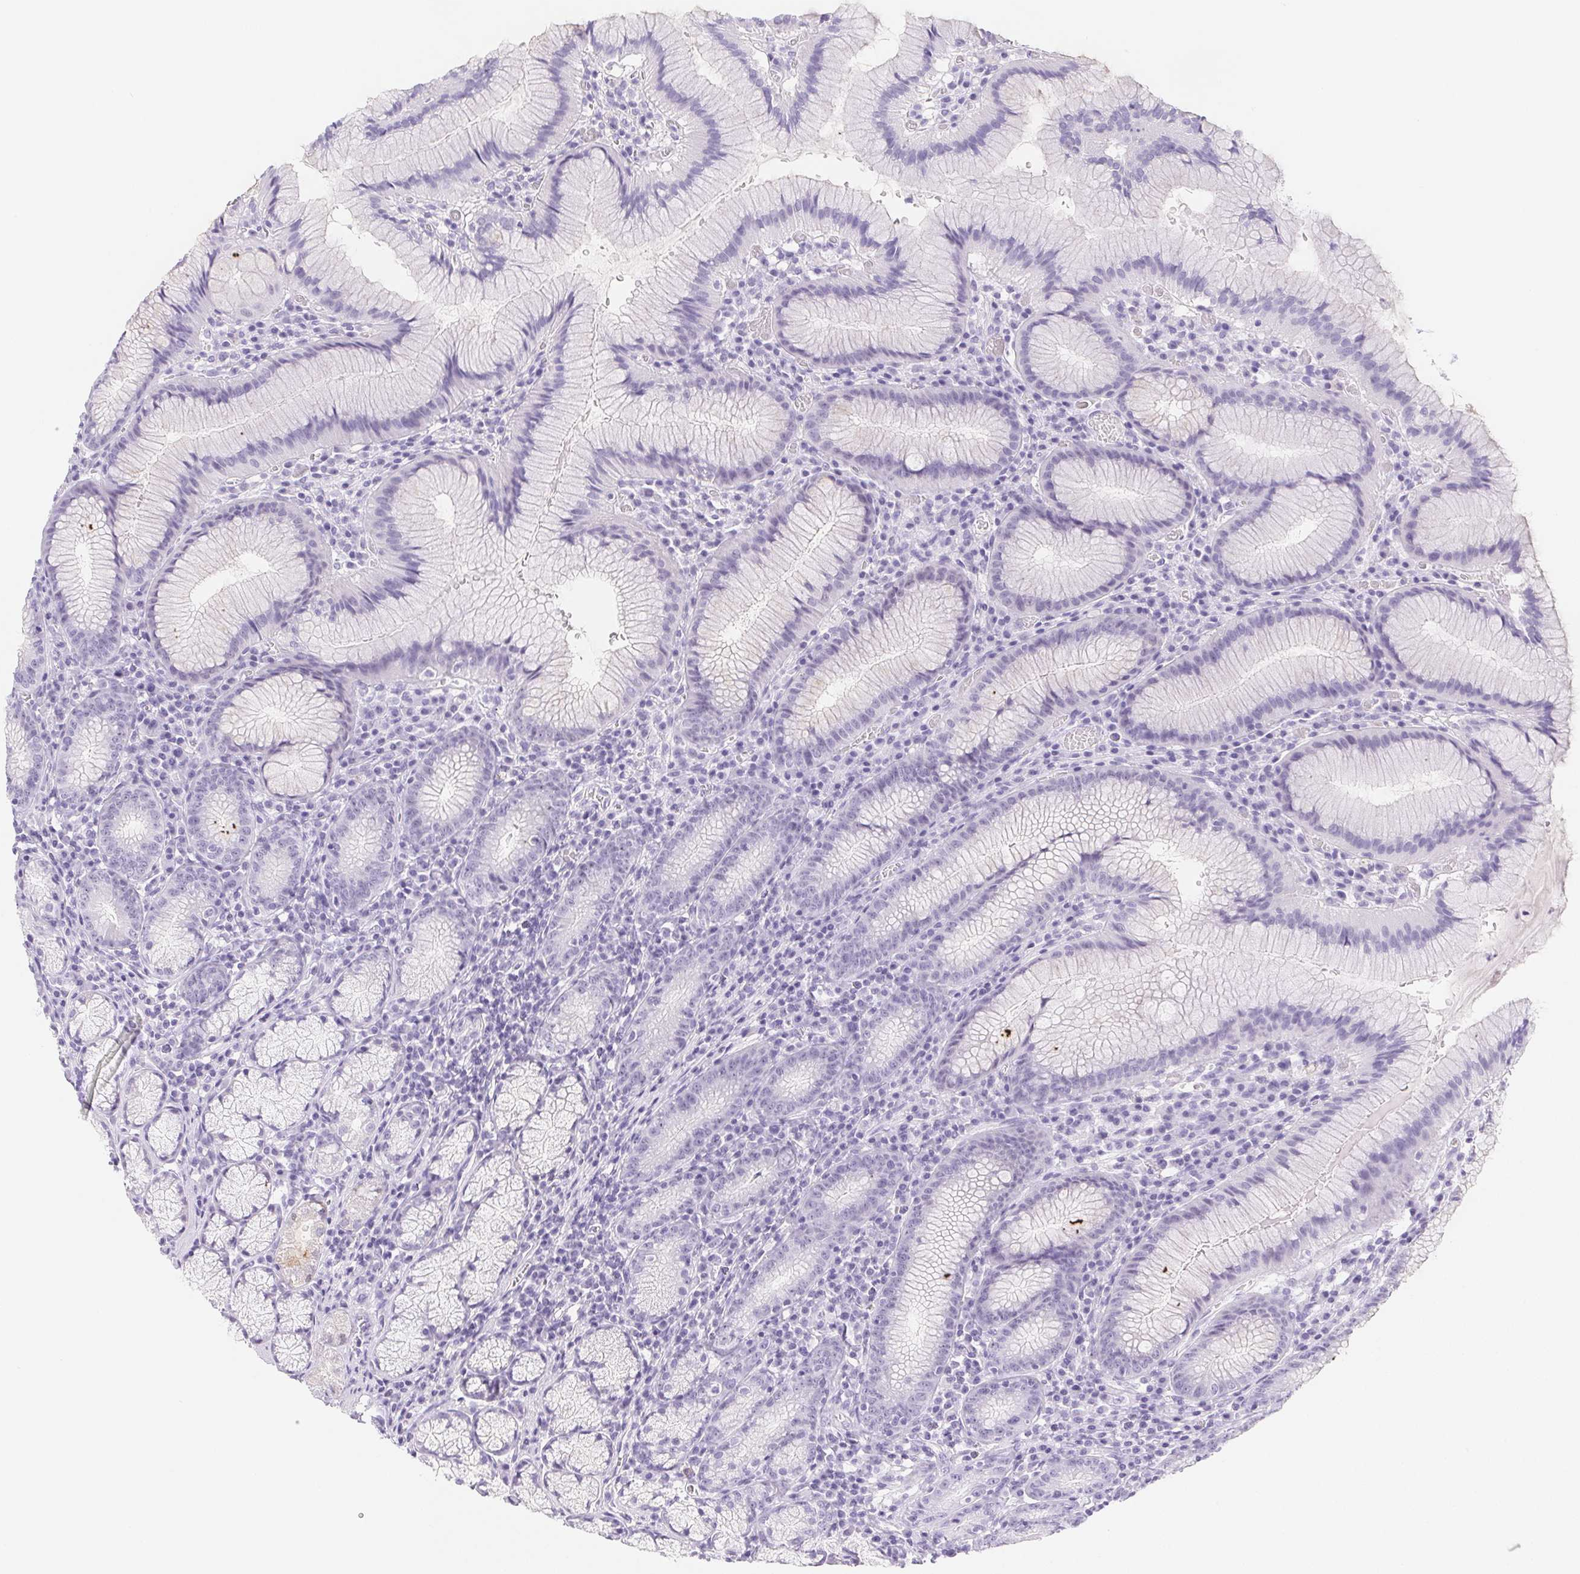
{"staining": {"intensity": "negative", "quantity": "none", "location": "none"}, "tissue": "stomach", "cell_type": "Glandular cells", "image_type": "normal", "snomed": [{"axis": "morphology", "description": "Normal tissue, NOS"}, {"axis": "topography", "description": "Stomach"}], "caption": "This histopathology image is of benign stomach stained with immunohistochemistry to label a protein in brown with the nuclei are counter-stained blue. There is no positivity in glandular cells.", "gene": "ST8SIA3", "patient": {"sex": "male", "age": 55}}